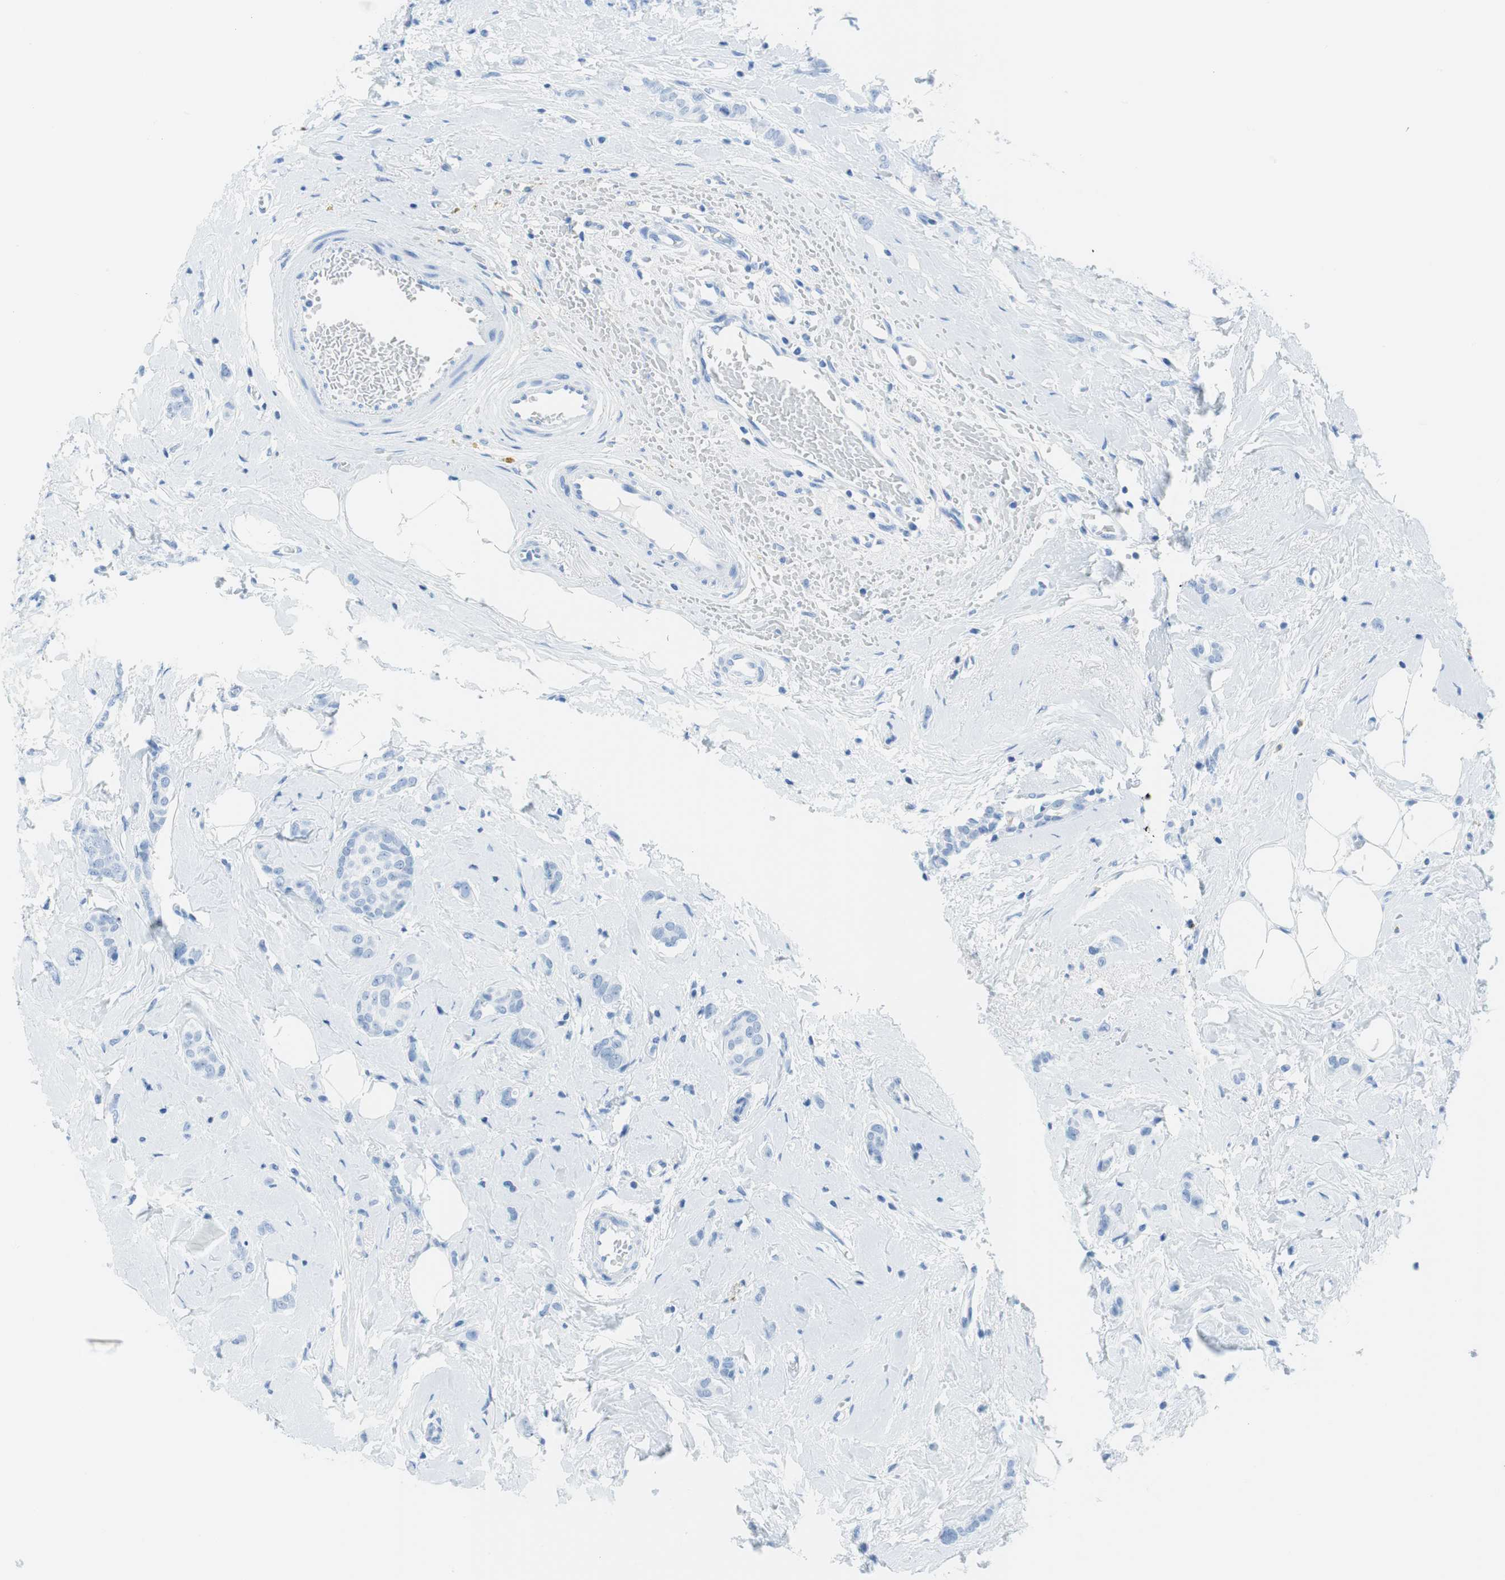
{"staining": {"intensity": "negative", "quantity": "none", "location": "none"}, "tissue": "breast cancer", "cell_type": "Tumor cells", "image_type": "cancer", "snomed": [{"axis": "morphology", "description": "Lobular carcinoma"}, {"axis": "topography", "description": "Breast"}], "caption": "This is an immunohistochemistry (IHC) photomicrograph of breast lobular carcinoma. There is no positivity in tumor cells.", "gene": "NFATC2", "patient": {"sex": "female", "age": 60}}